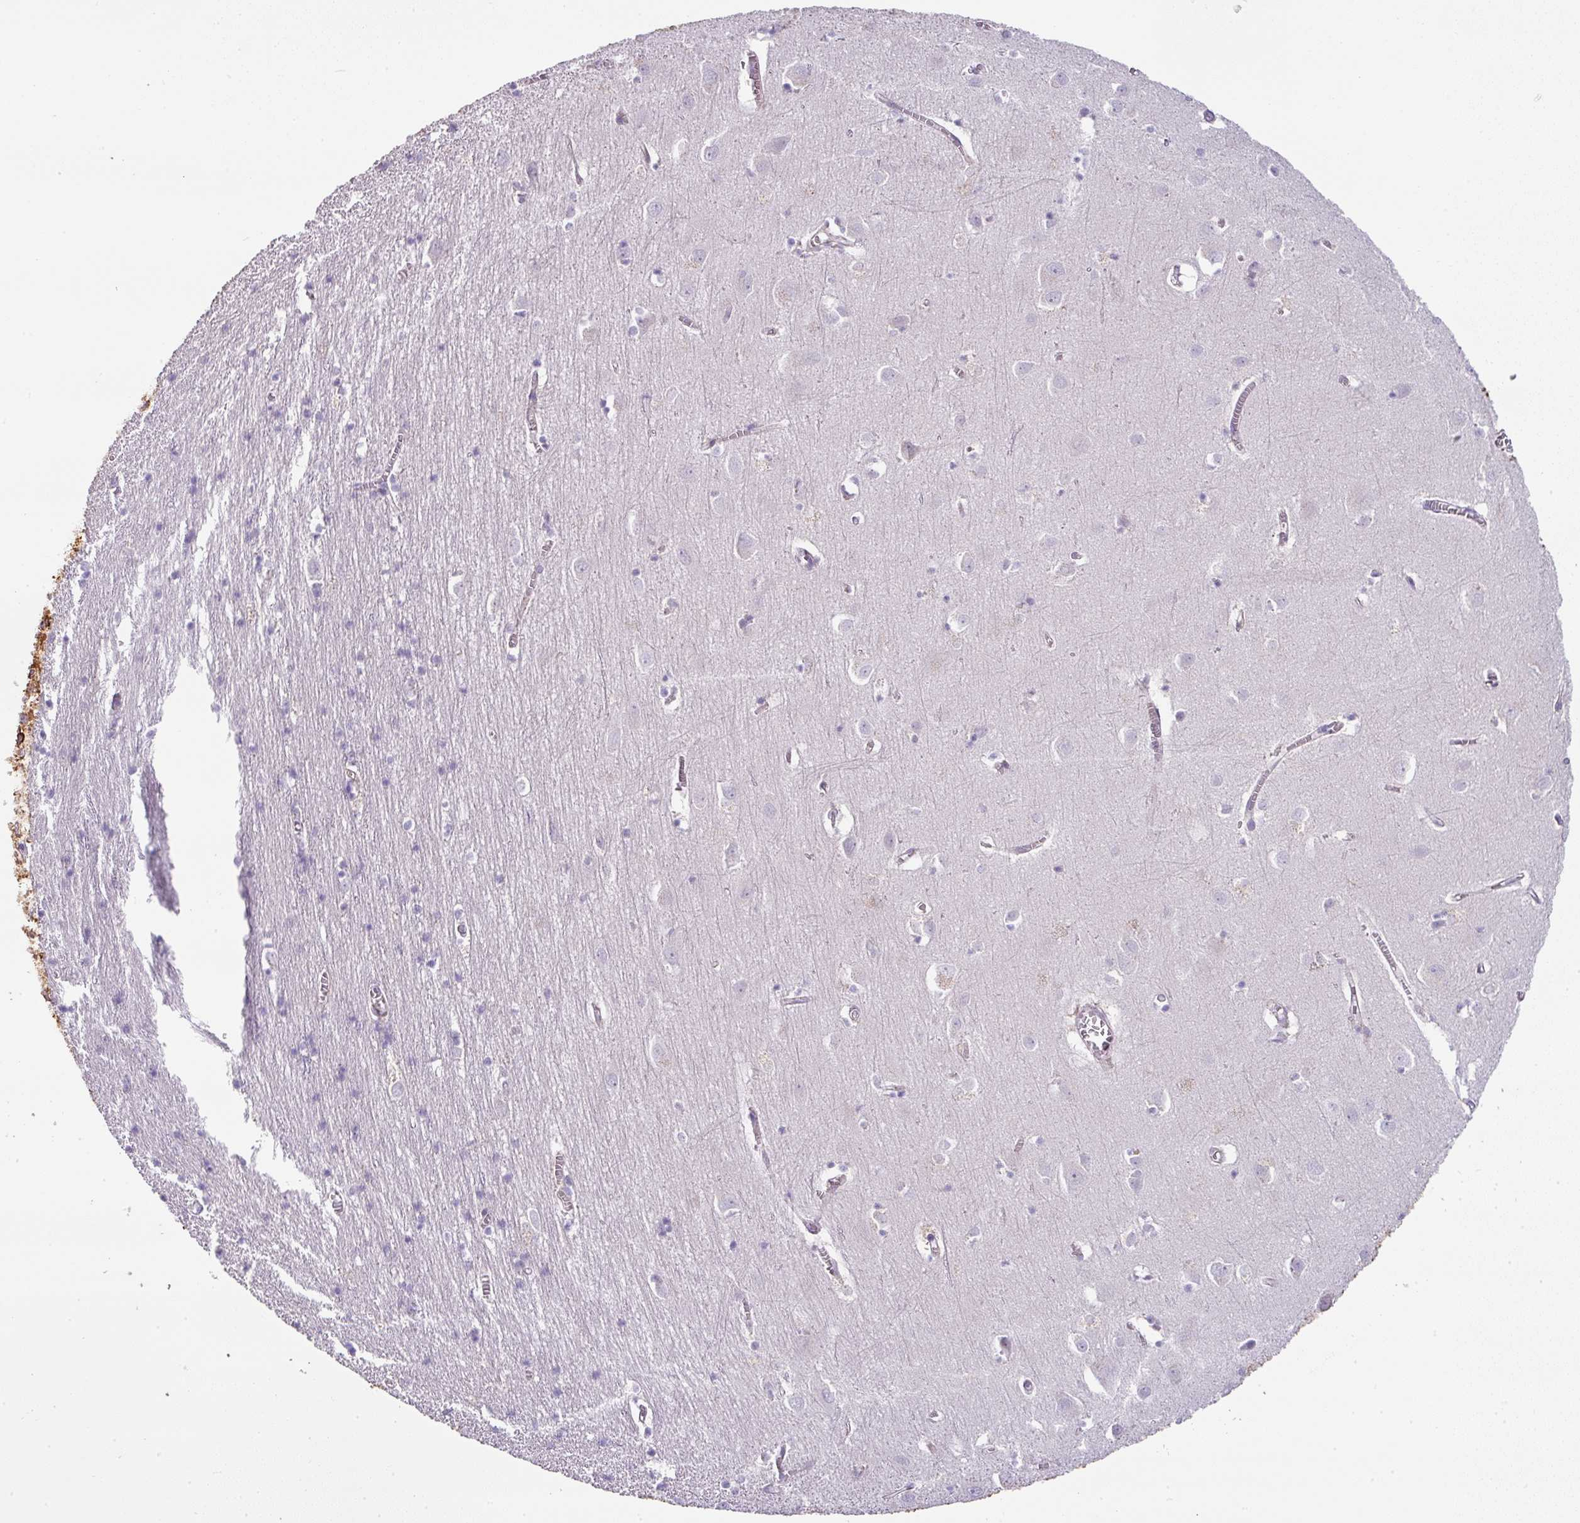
{"staining": {"intensity": "negative", "quantity": "none", "location": "none"}, "tissue": "cerebral cortex", "cell_type": "Endothelial cells", "image_type": "normal", "snomed": [{"axis": "morphology", "description": "Normal tissue, NOS"}, {"axis": "topography", "description": "Cerebral cortex"}], "caption": "DAB immunohistochemical staining of unremarkable cerebral cortex demonstrates no significant positivity in endothelial cells. (DAB IHC visualized using brightfield microscopy, high magnification).", "gene": "FGF17", "patient": {"sex": "male", "age": 70}}